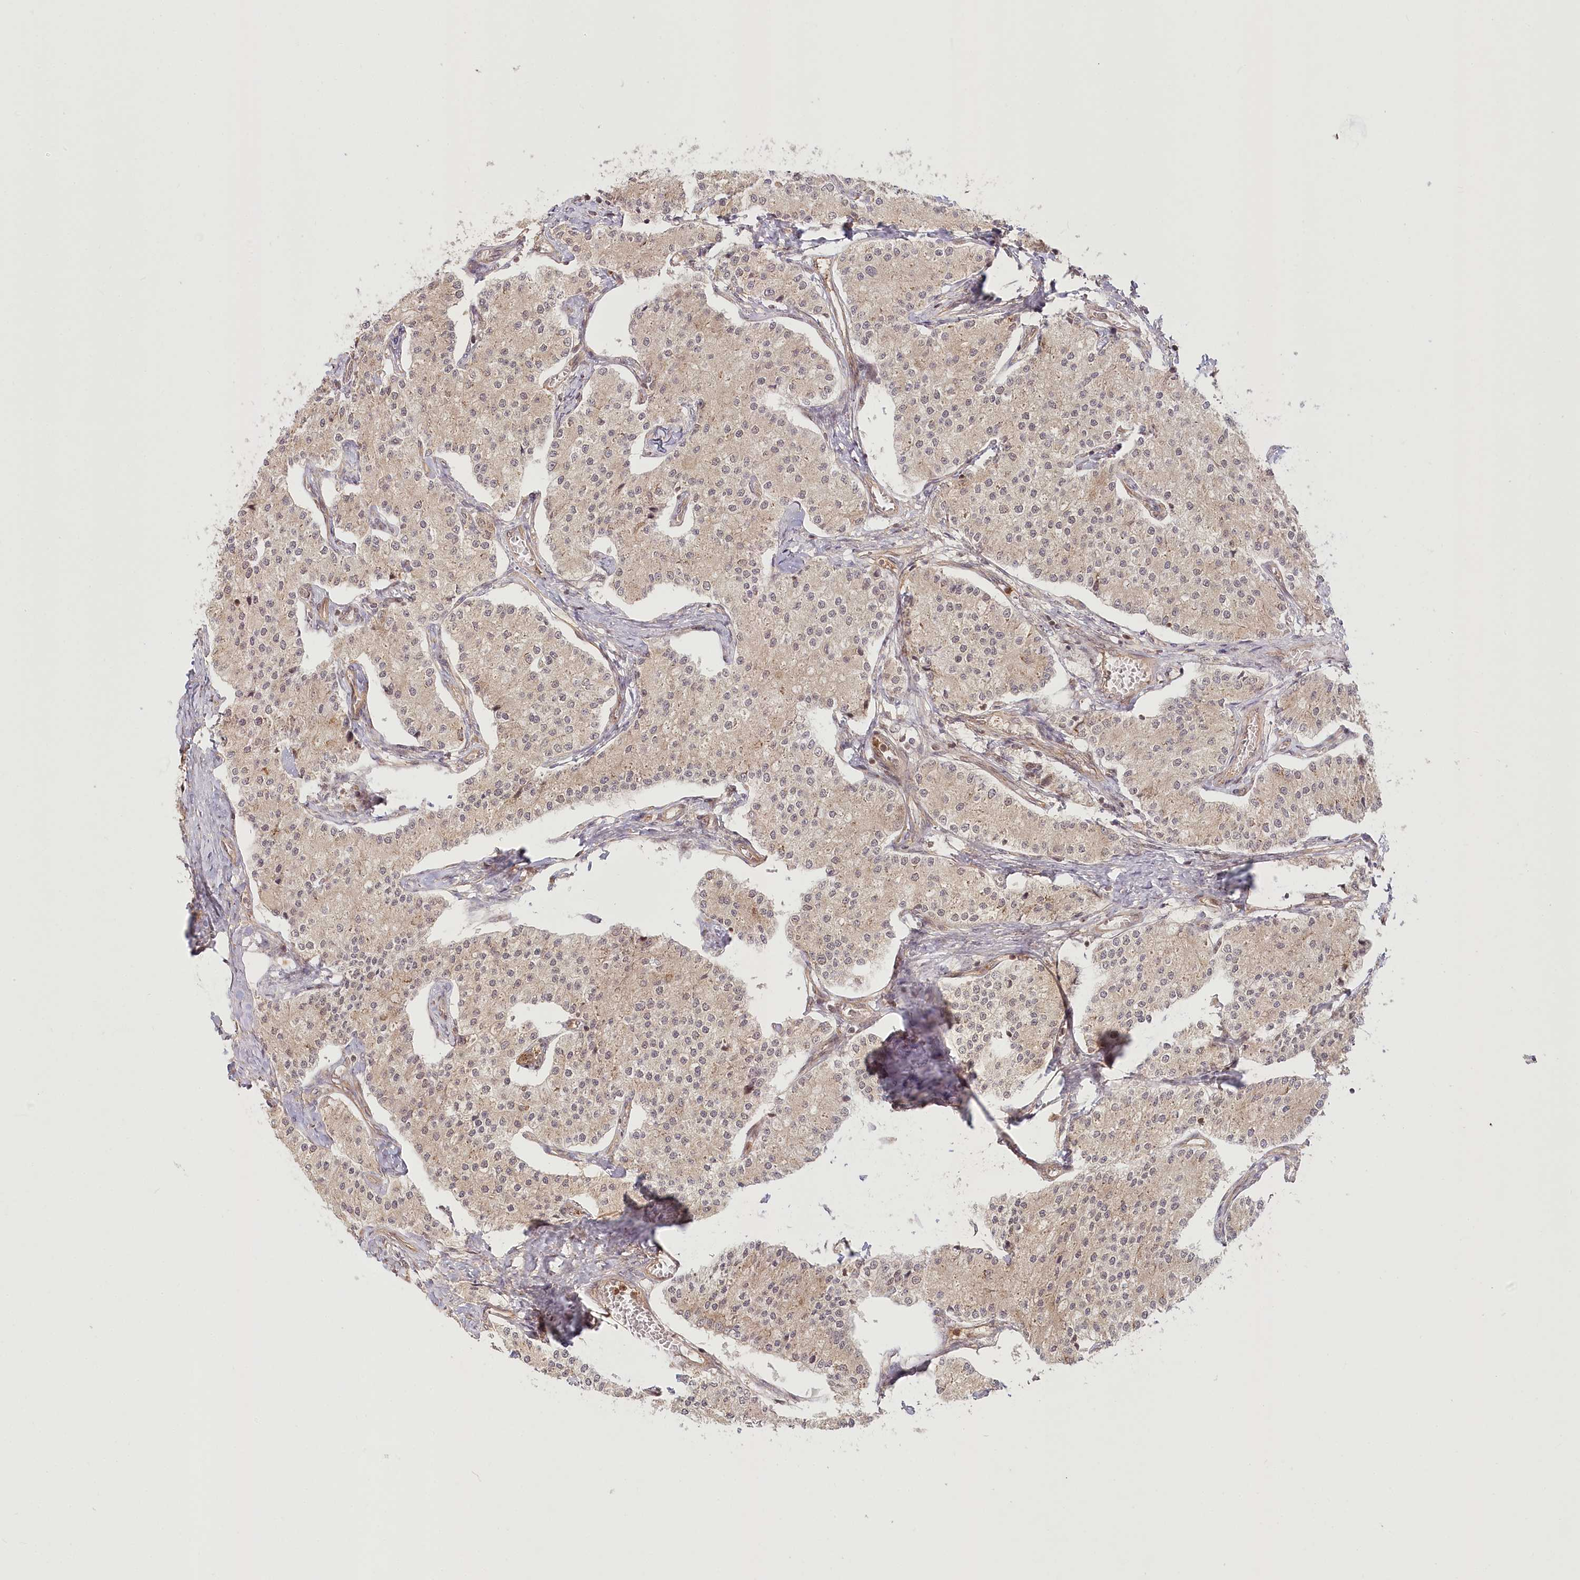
{"staining": {"intensity": "weak", "quantity": "25%-75%", "location": "cytoplasmic/membranous"}, "tissue": "carcinoid", "cell_type": "Tumor cells", "image_type": "cancer", "snomed": [{"axis": "morphology", "description": "Carcinoid, malignant, NOS"}, {"axis": "topography", "description": "Colon"}], "caption": "A brown stain shows weak cytoplasmic/membranous positivity of a protein in human carcinoid (malignant) tumor cells.", "gene": "CEP70", "patient": {"sex": "female", "age": 52}}